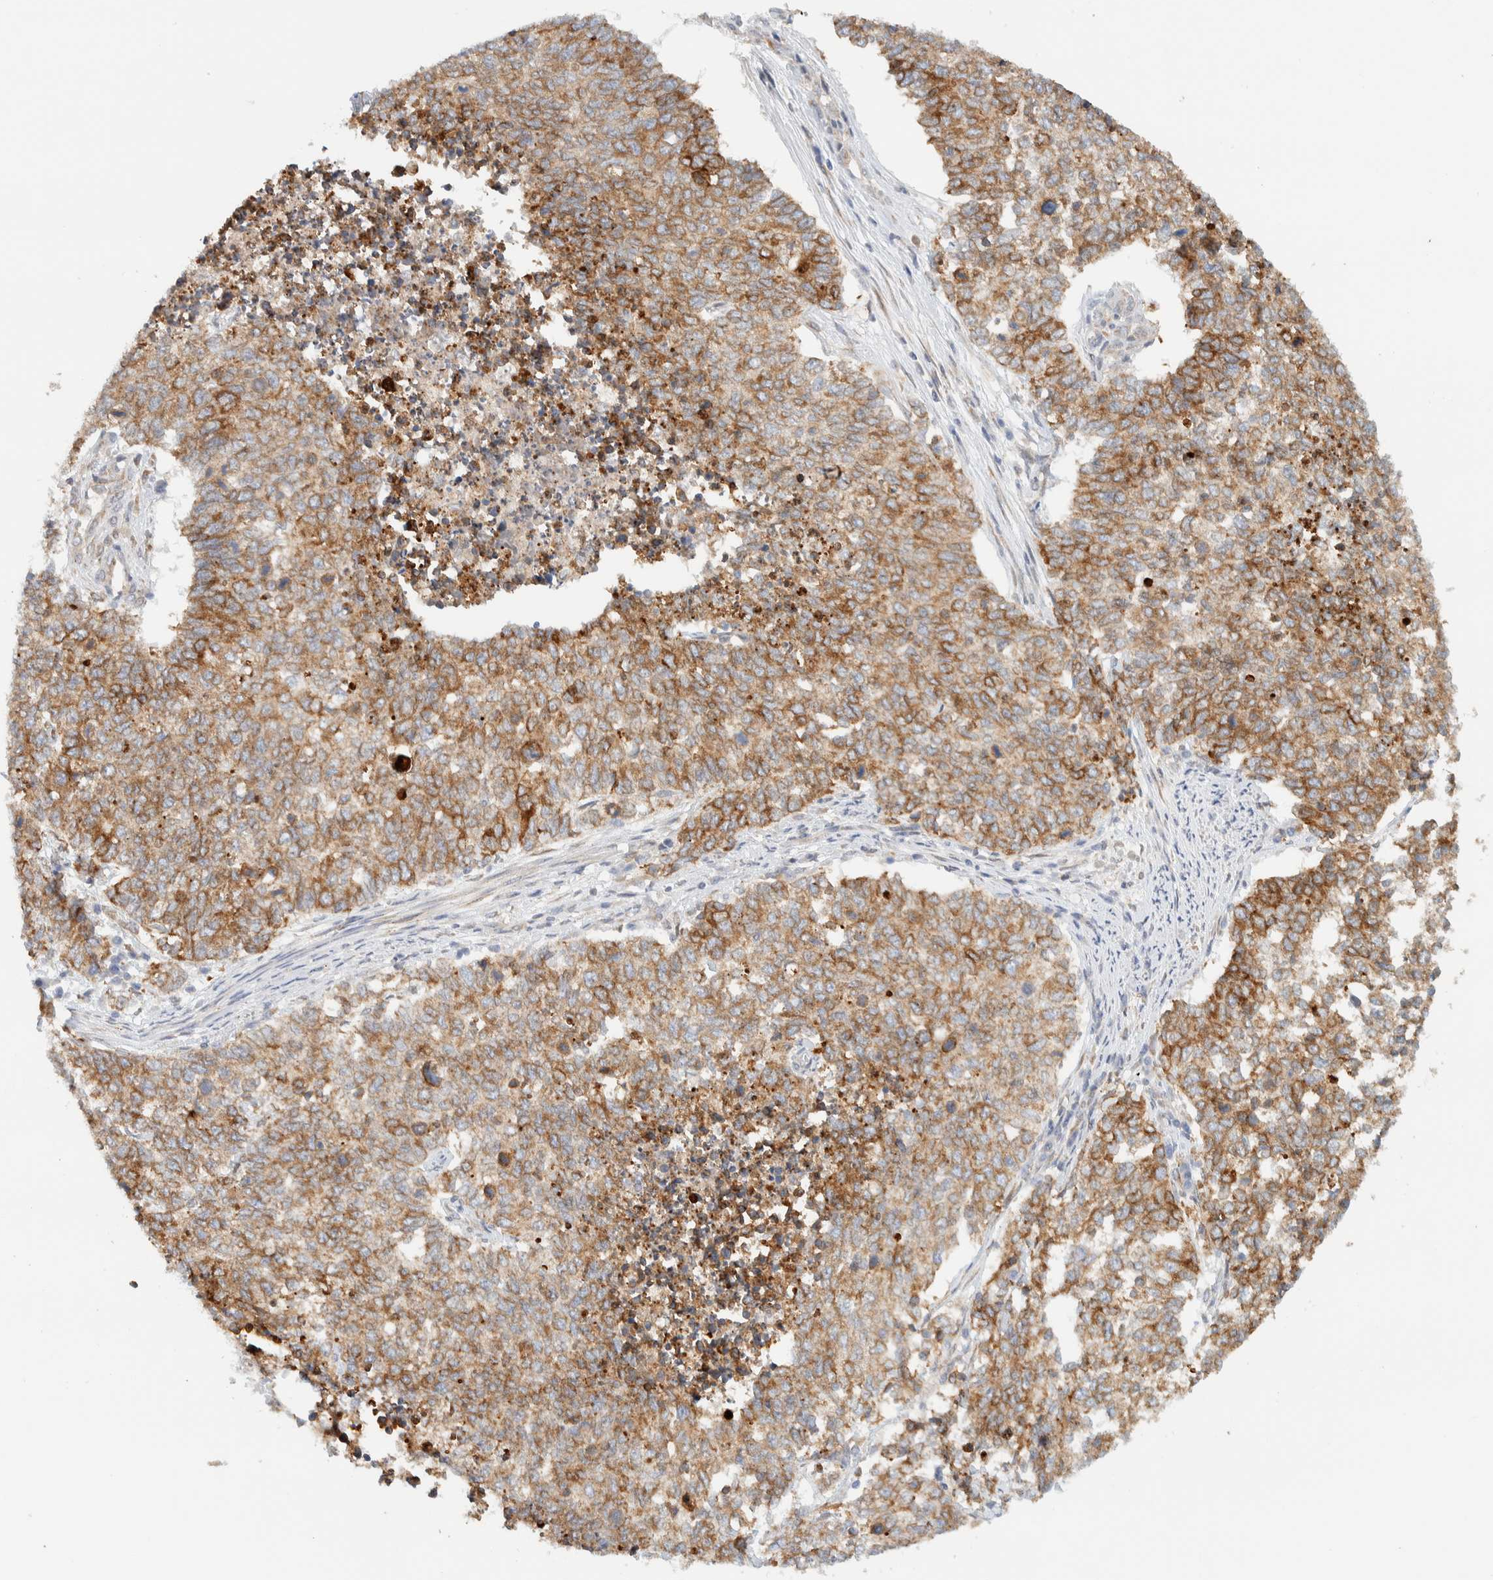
{"staining": {"intensity": "moderate", "quantity": ">75%", "location": "cytoplasmic/membranous"}, "tissue": "cervical cancer", "cell_type": "Tumor cells", "image_type": "cancer", "snomed": [{"axis": "morphology", "description": "Squamous cell carcinoma, NOS"}, {"axis": "topography", "description": "Cervix"}], "caption": "Tumor cells exhibit moderate cytoplasmic/membranous positivity in about >75% of cells in squamous cell carcinoma (cervical). The staining was performed using DAB to visualize the protein expression in brown, while the nuclei were stained in blue with hematoxylin (Magnification: 20x).", "gene": "NT5C", "patient": {"sex": "female", "age": 63}}